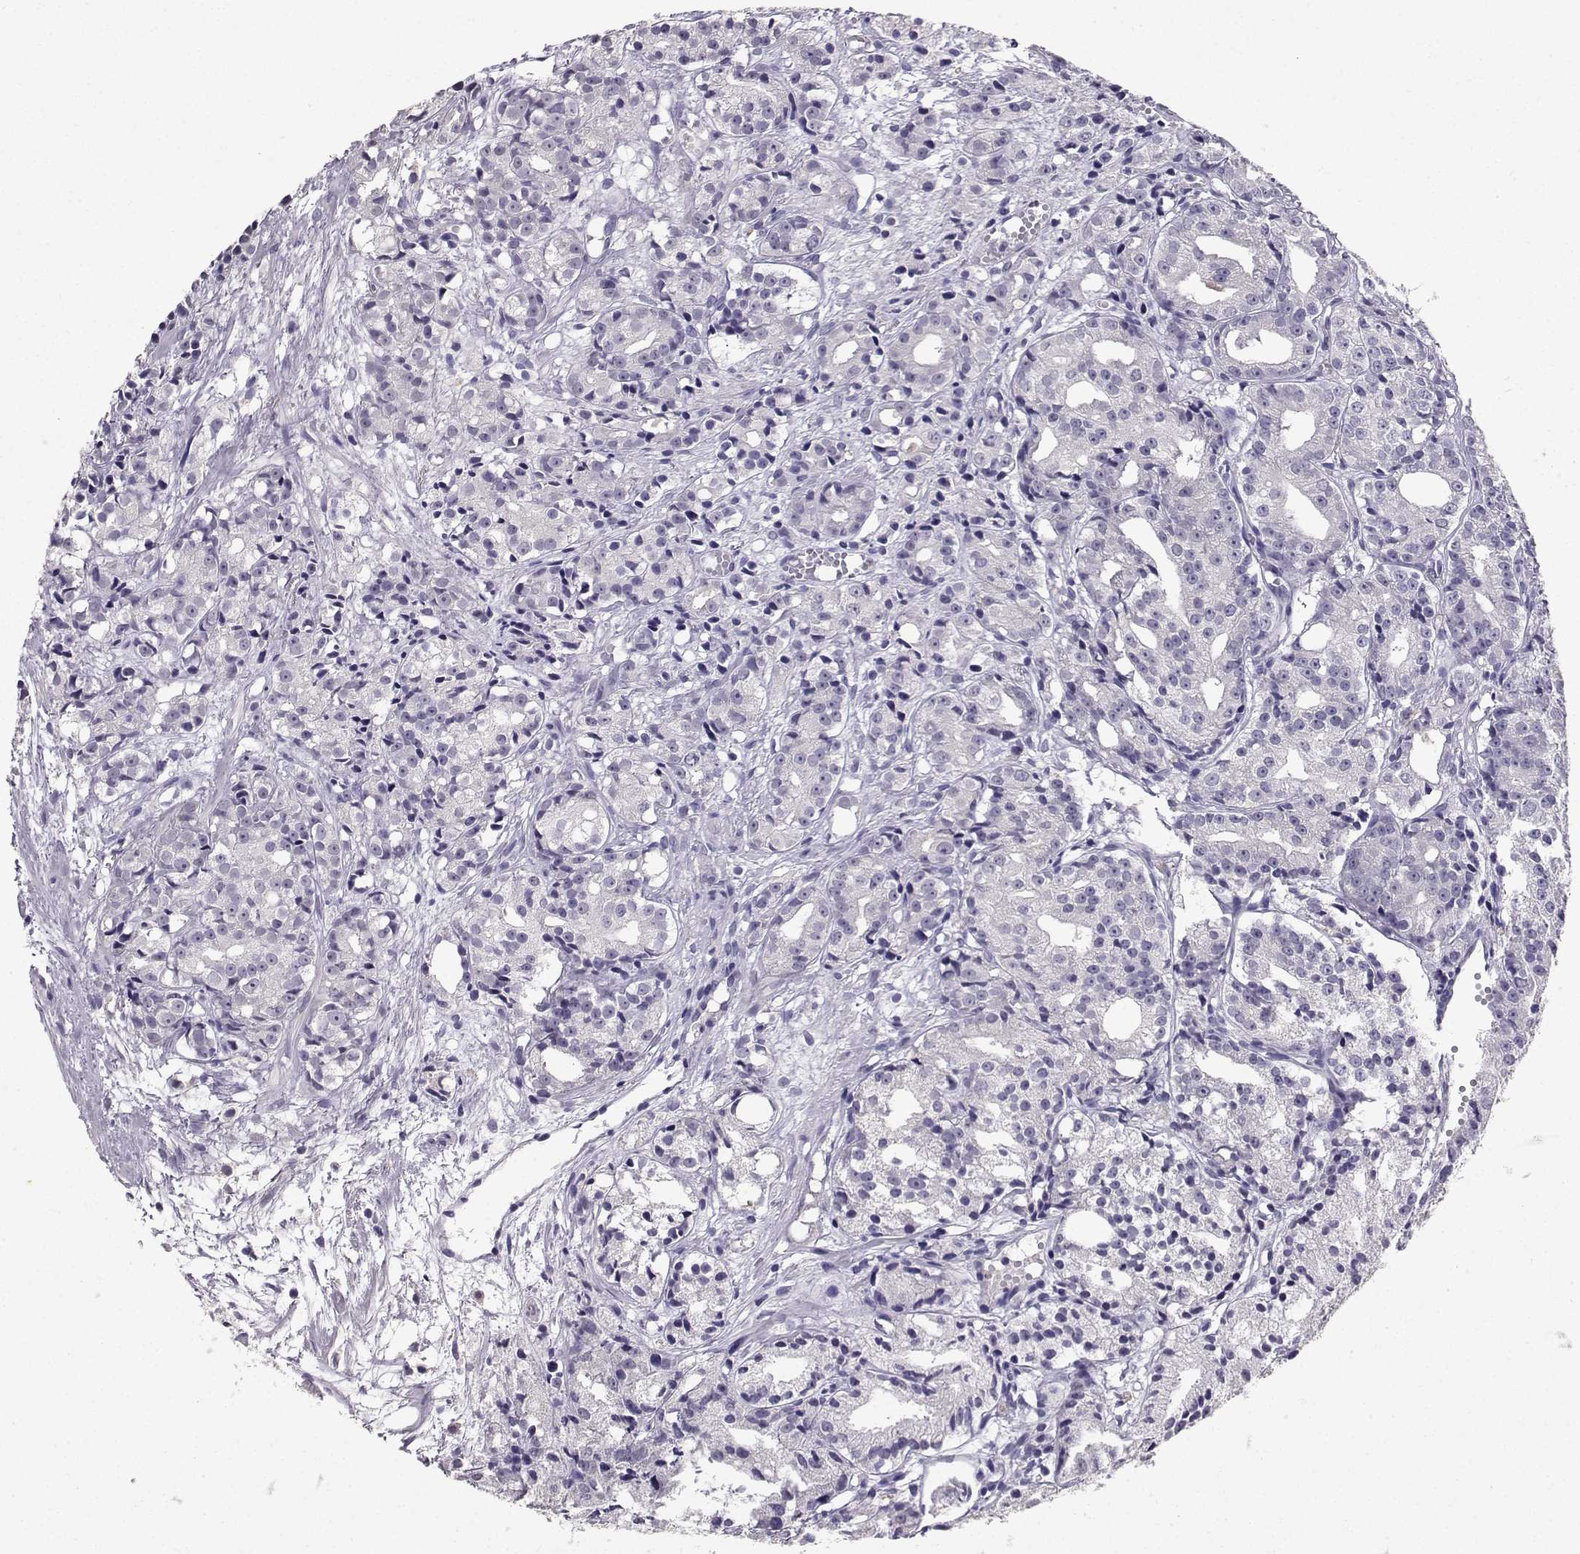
{"staining": {"intensity": "negative", "quantity": "none", "location": "none"}, "tissue": "prostate cancer", "cell_type": "Tumor cells", "image_type": "cancer", "snomed": [{"axis": "morphology", "description": "Adenocarcinoma, Medium grade"}, {"axis": "topography", "description": "Prostate"}], "caption": "DAB immunohistochemical staining of human prostate adenocarcinoma (medium-grade) reveals no significant staining in tumor cells.", "gene": "SPAG11B", "patient": {"sex": "male", "age": 74}}